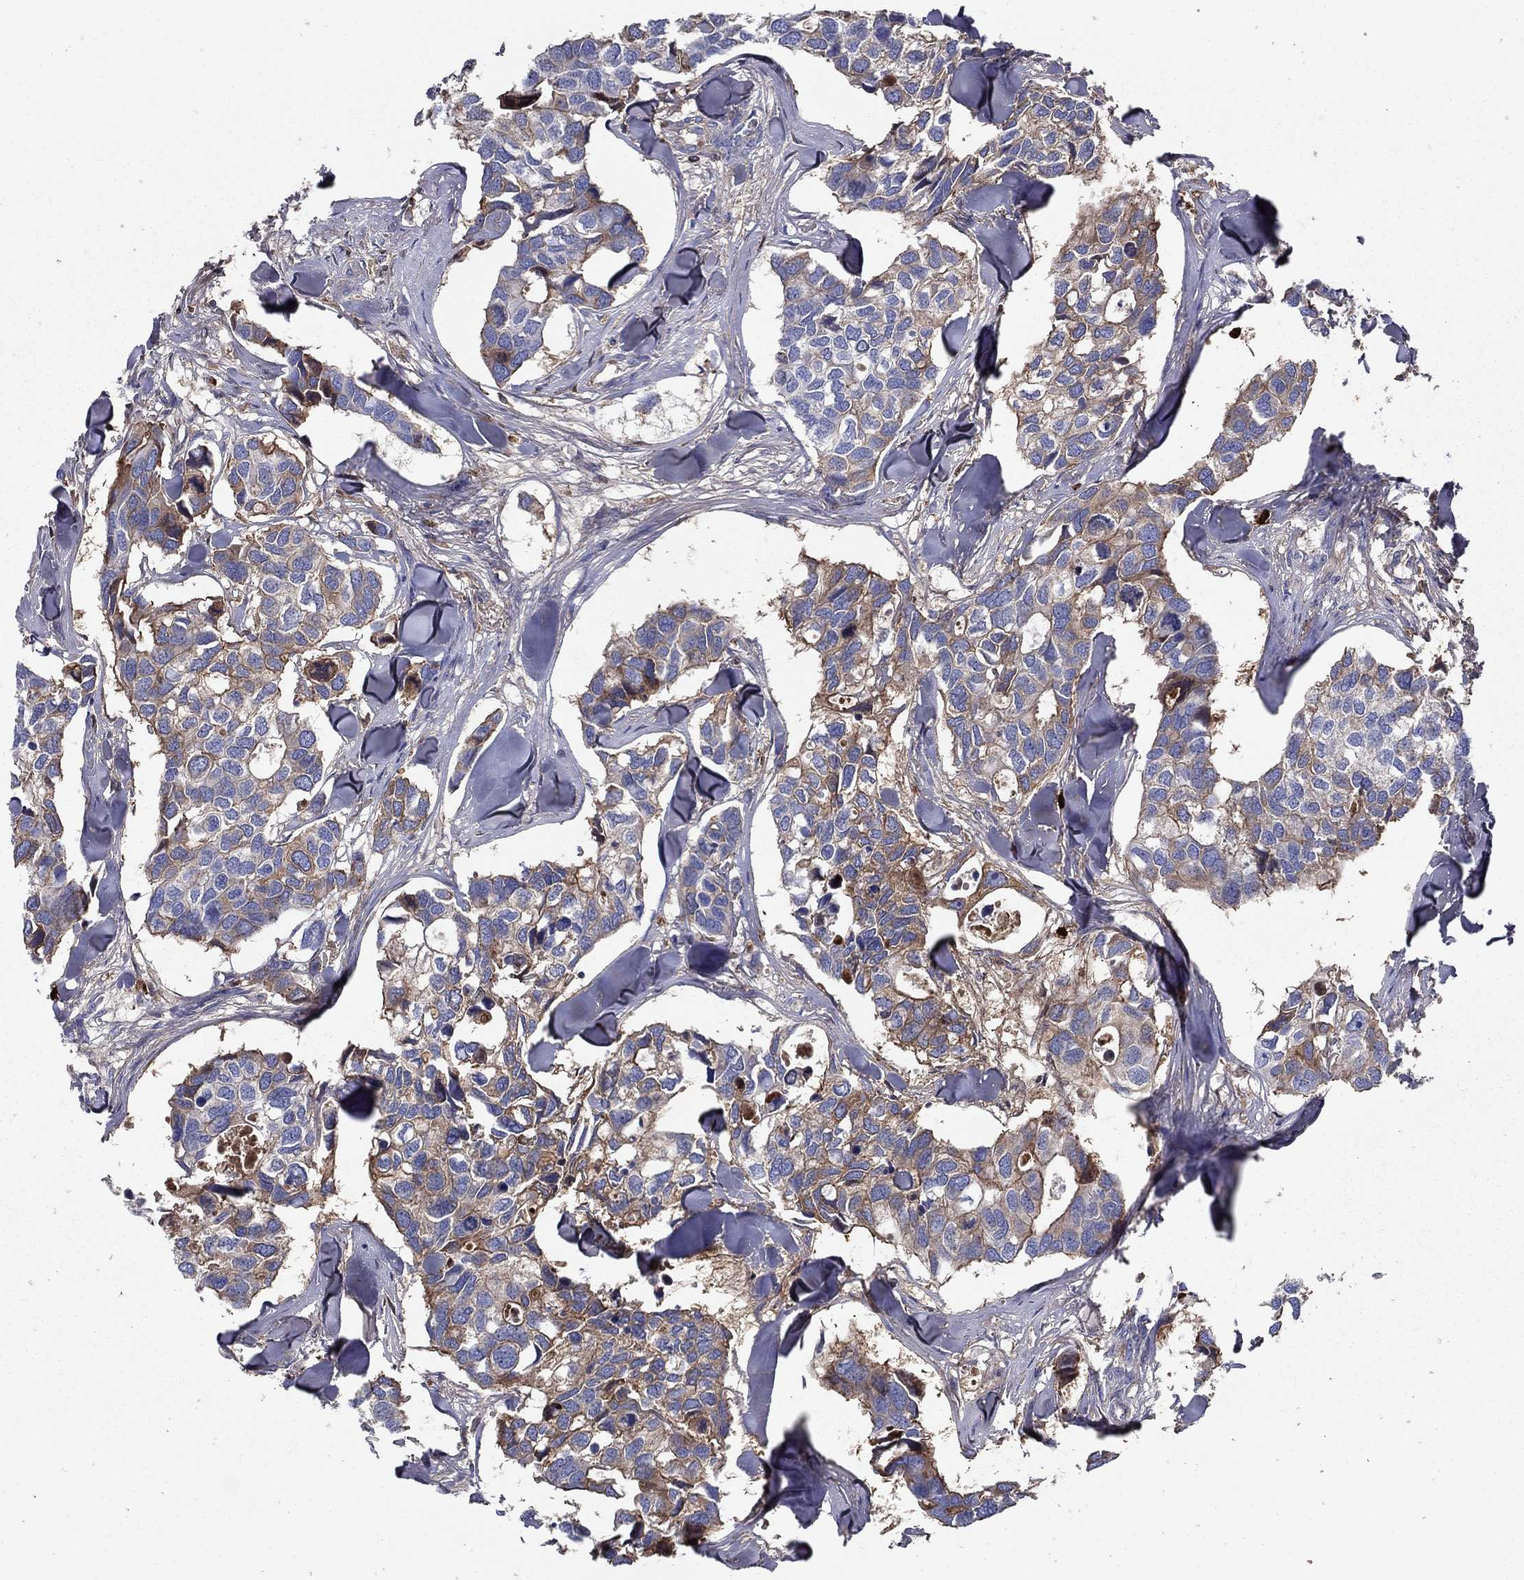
{"staining": {"intensity": "moderate", "quantity": "25%-75%", "location": "cytoplasmic/membranous"}, "tissue": "breast cancer", "cell_type": "Tumor cells", "image_type": "cancer", "snomed": [{"axis": "morphology", "description": "Duct carcinoma"}, {"axis": "topography", "description": "Breast"}], "caption": "A high-resolution photomicrograph shows immunohistochemistry staining of breast cancer, which displays moderate cytoplasmic/membranous staining in approximately 25%-75% of tumor cells. (DAB (3,3'-diaminobenzidine) IHC with brightfield microscopy, high magnification).", "gene": "HPX", "patient": {"sex": "female", "age": 83}}